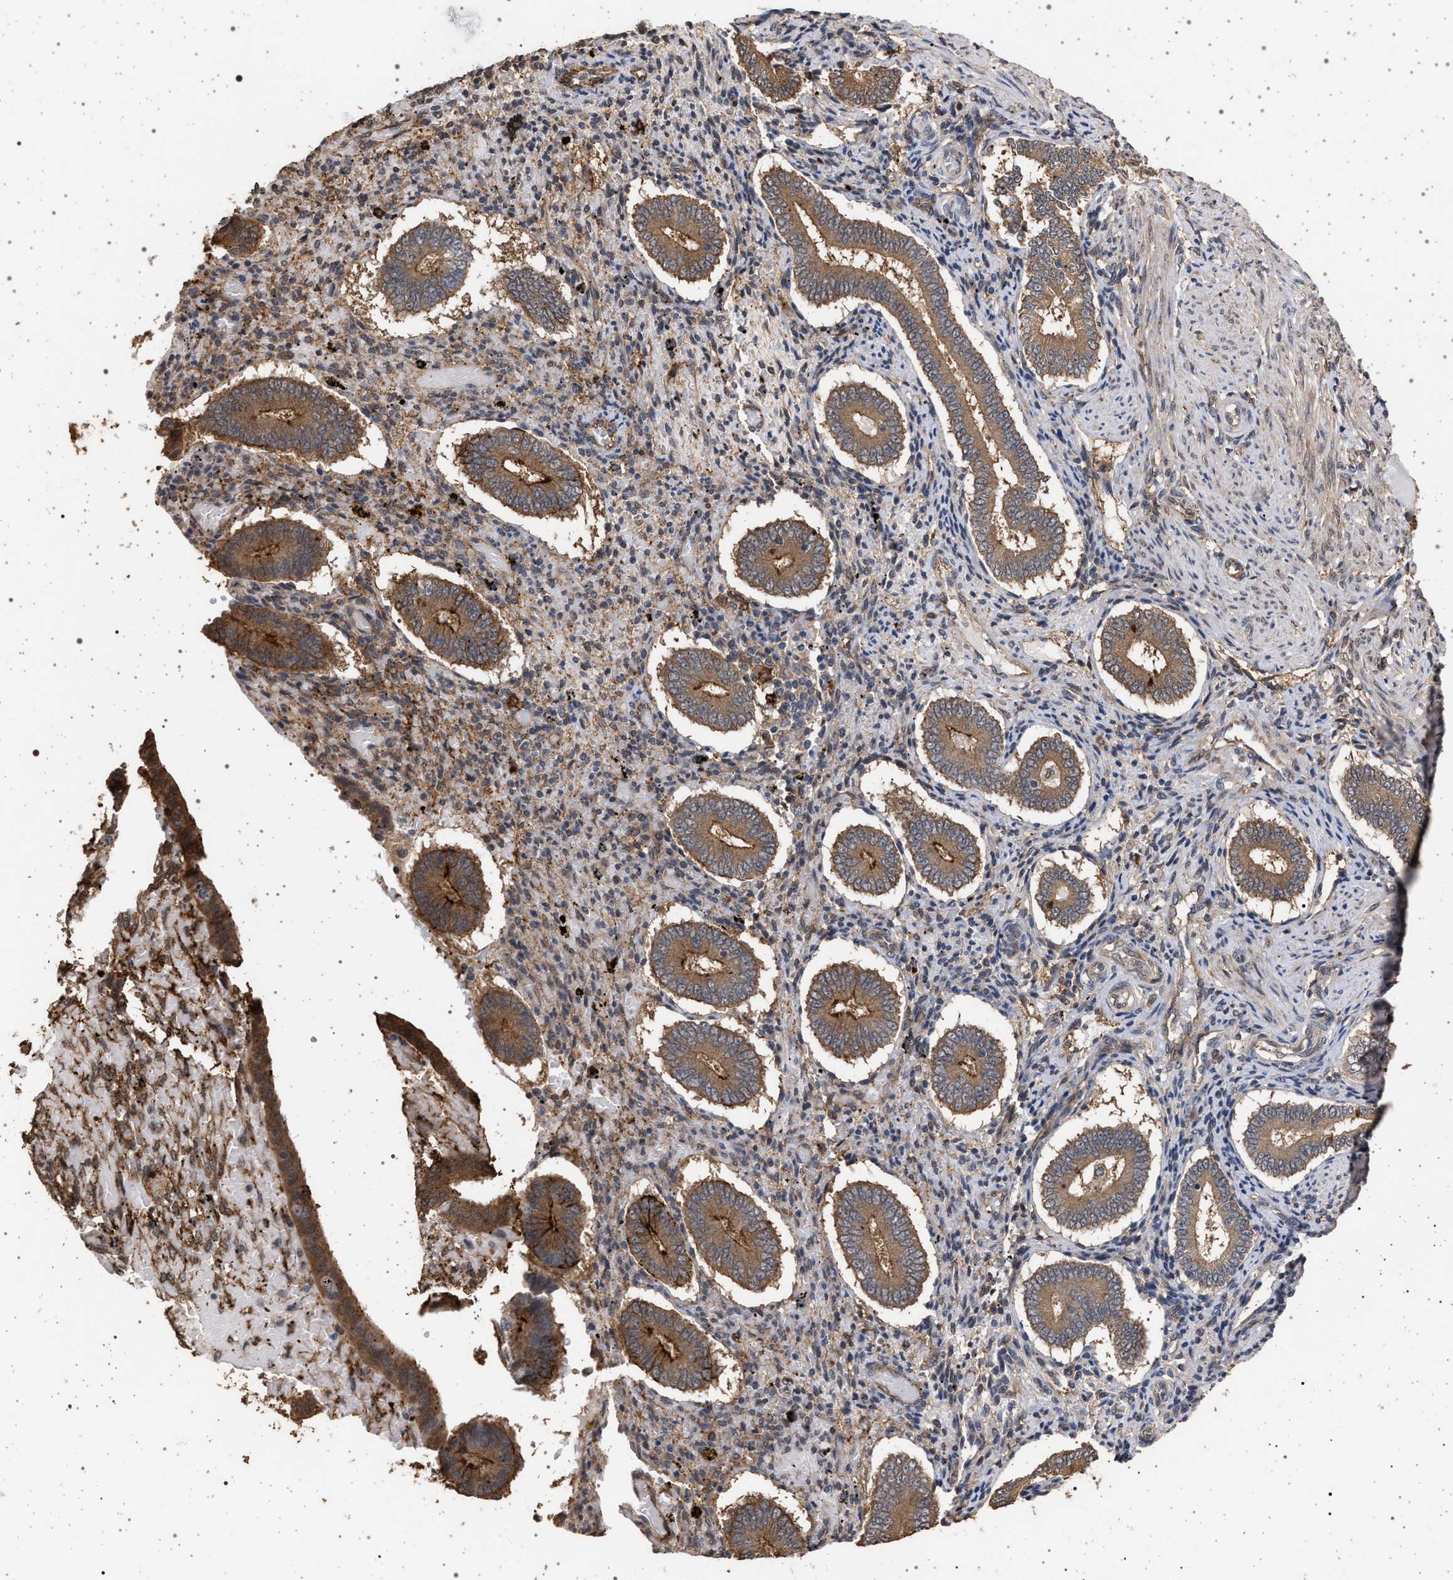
{"staining": {"intensity": "moderate", "quantity": ">75%", "location": "cytoplasmic/membranous"}, "tissue": "endometrium", "cell_type": "Cells in endometrial stroma", "image_type": "normal", "snomed": [{"axis": "morphology", "description": "Normal tissue, NOS"}, {"axis": "topography", "description": "Endometrium"}], "caption": "Protein staining by immunohistochemistry (IHC) reveals moderate cytoplasmic/membranous staining in about >75% of cells in endometrial stroma in benign endometrium.", "gene": "IFT20", "patient": {"sex": "female", "age": 42}}